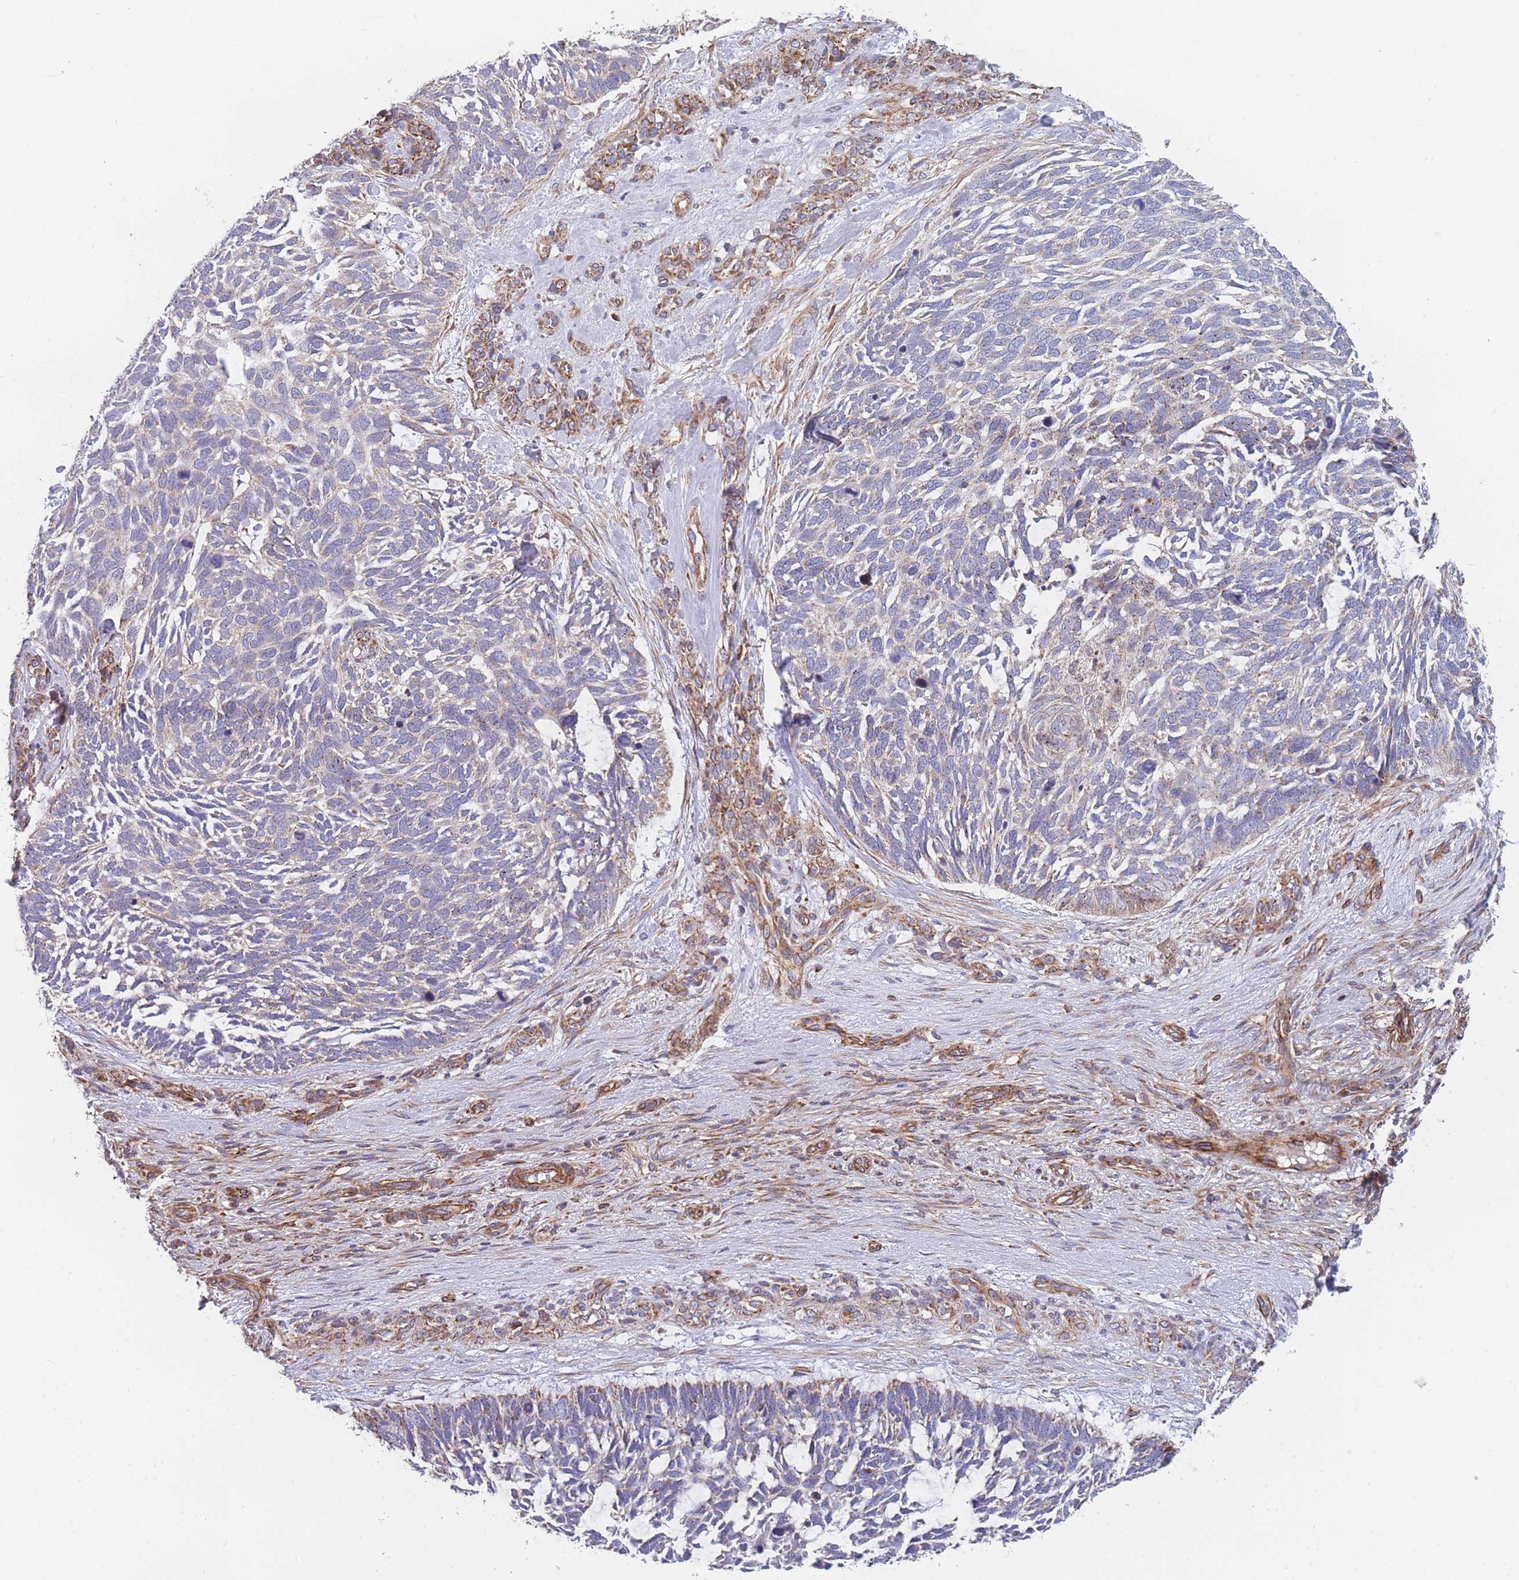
{"staining": {"intensity": "weak", "quantity": "<25%", "location": "cytoplasmic/membranous"}, "tissue": "skin cancer", "cell_type": "Tumor cells", "image_type": "cancer", "snomed": [{"axis": "morphology", "description": "Basal cell carcinoma"}, {"axis": "topography", "description": "Skin"}], "caption": "Tumor cells are negative for protein expression in human skin cancer (basal cell carcinoma). (Stains: DAB (3,3'-diaminobenzidine) immunohistochemistry with hematoxylin counter stain, Microscopy: brightfield microscopy at high magnification).", "gene": "MTRES1", "patient": {"sex": "male", "age": 88}}